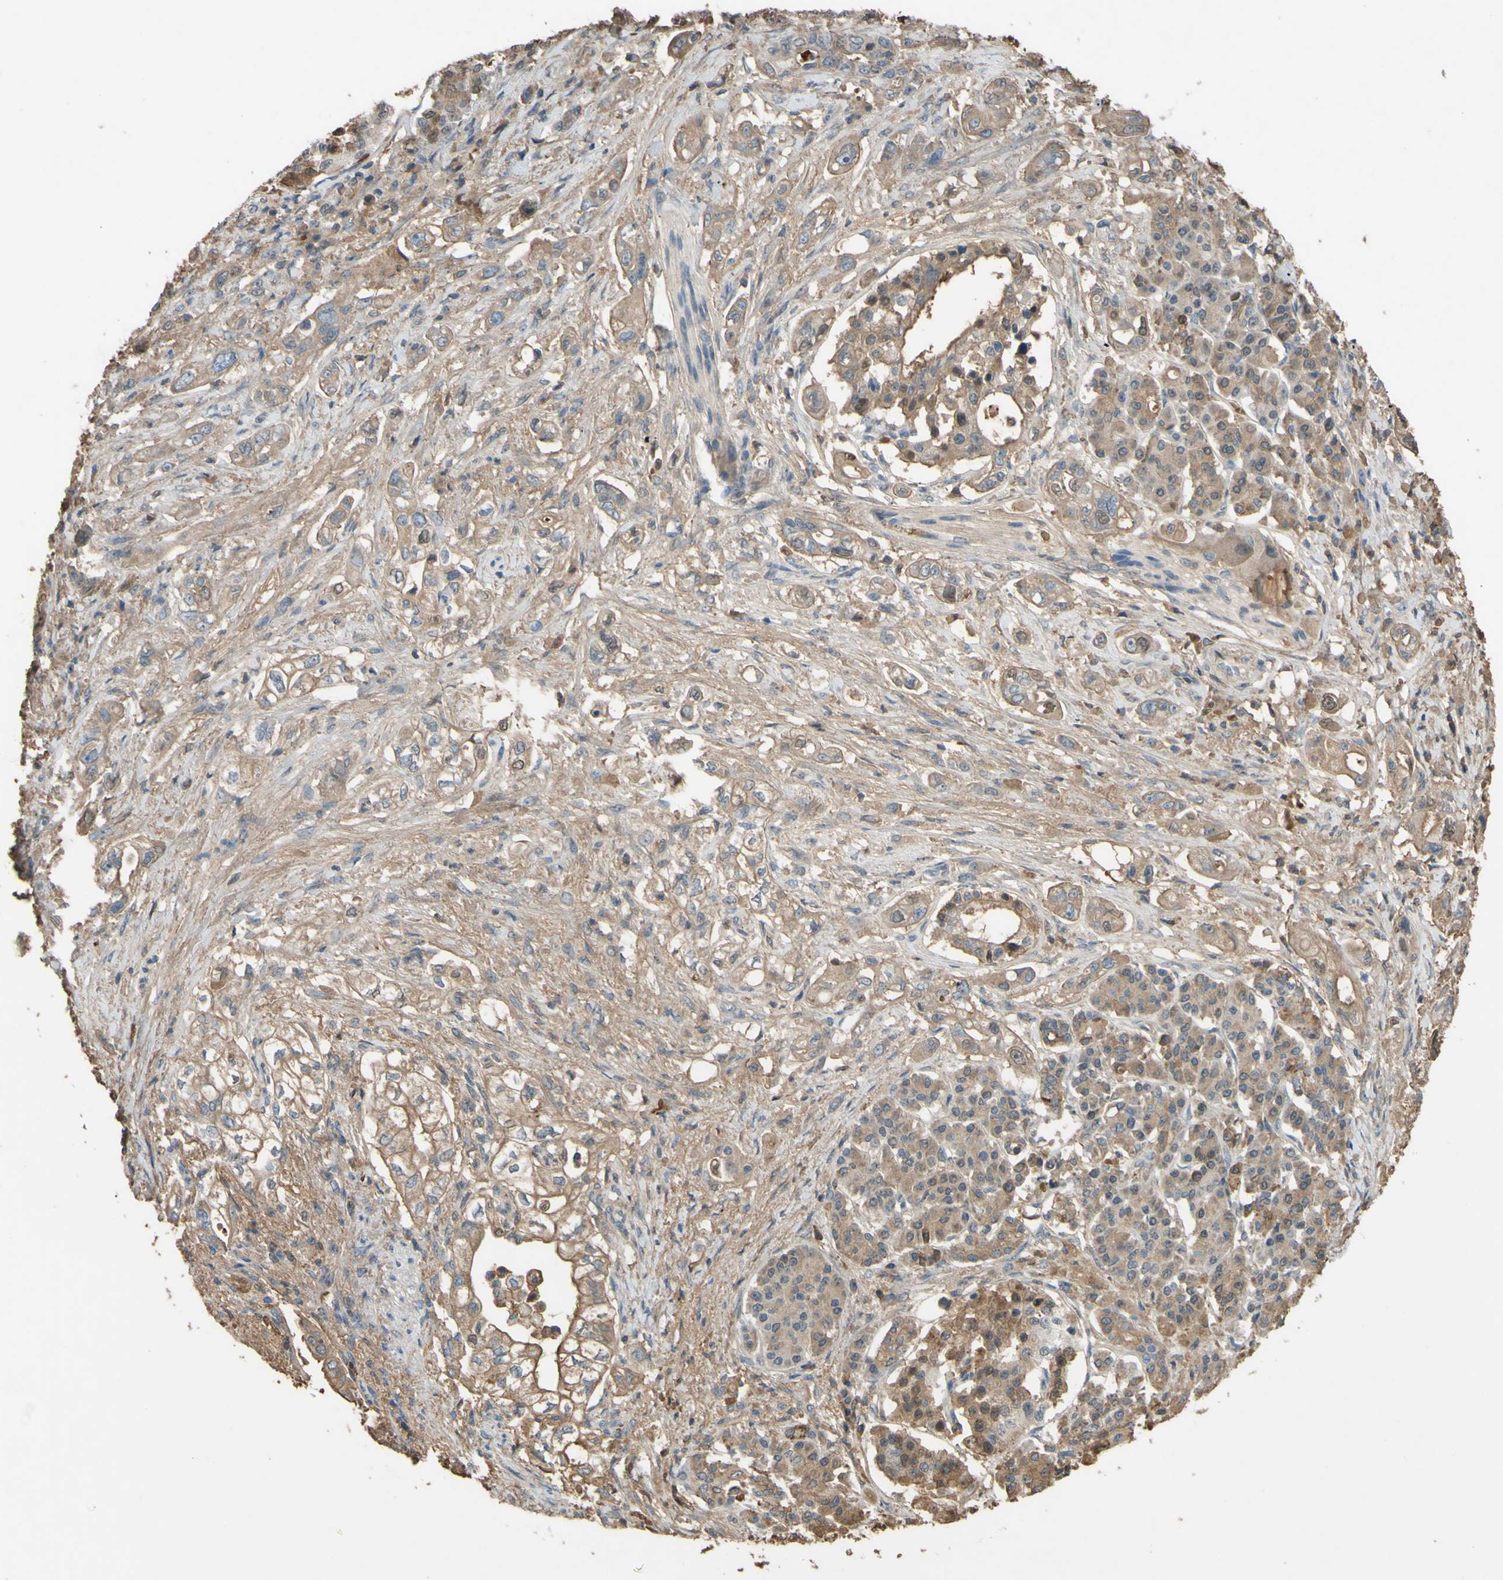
{"staining": {"intensity": "moderate", "quantity": ">75%", "location": "cytoplasmic/membranous"}, "tissue": "pancreatic cancer", "cell_type": "Tumor cells", "image_type": "cancer", "snomed": [{"axis": "morphology", "description": "Normal tissue, NOS"}, {"axis": "topography", "description": "Pancreas"}], "caption": "An IHC micrograph of tumor tissue is shown. Protein staining in brown highlights moderate cytoplasmic/membranous positivity in pancreatic cancer within tumor cells.", "gene": "PTGDS", "patient": {"sex": "male", "age": 42}}